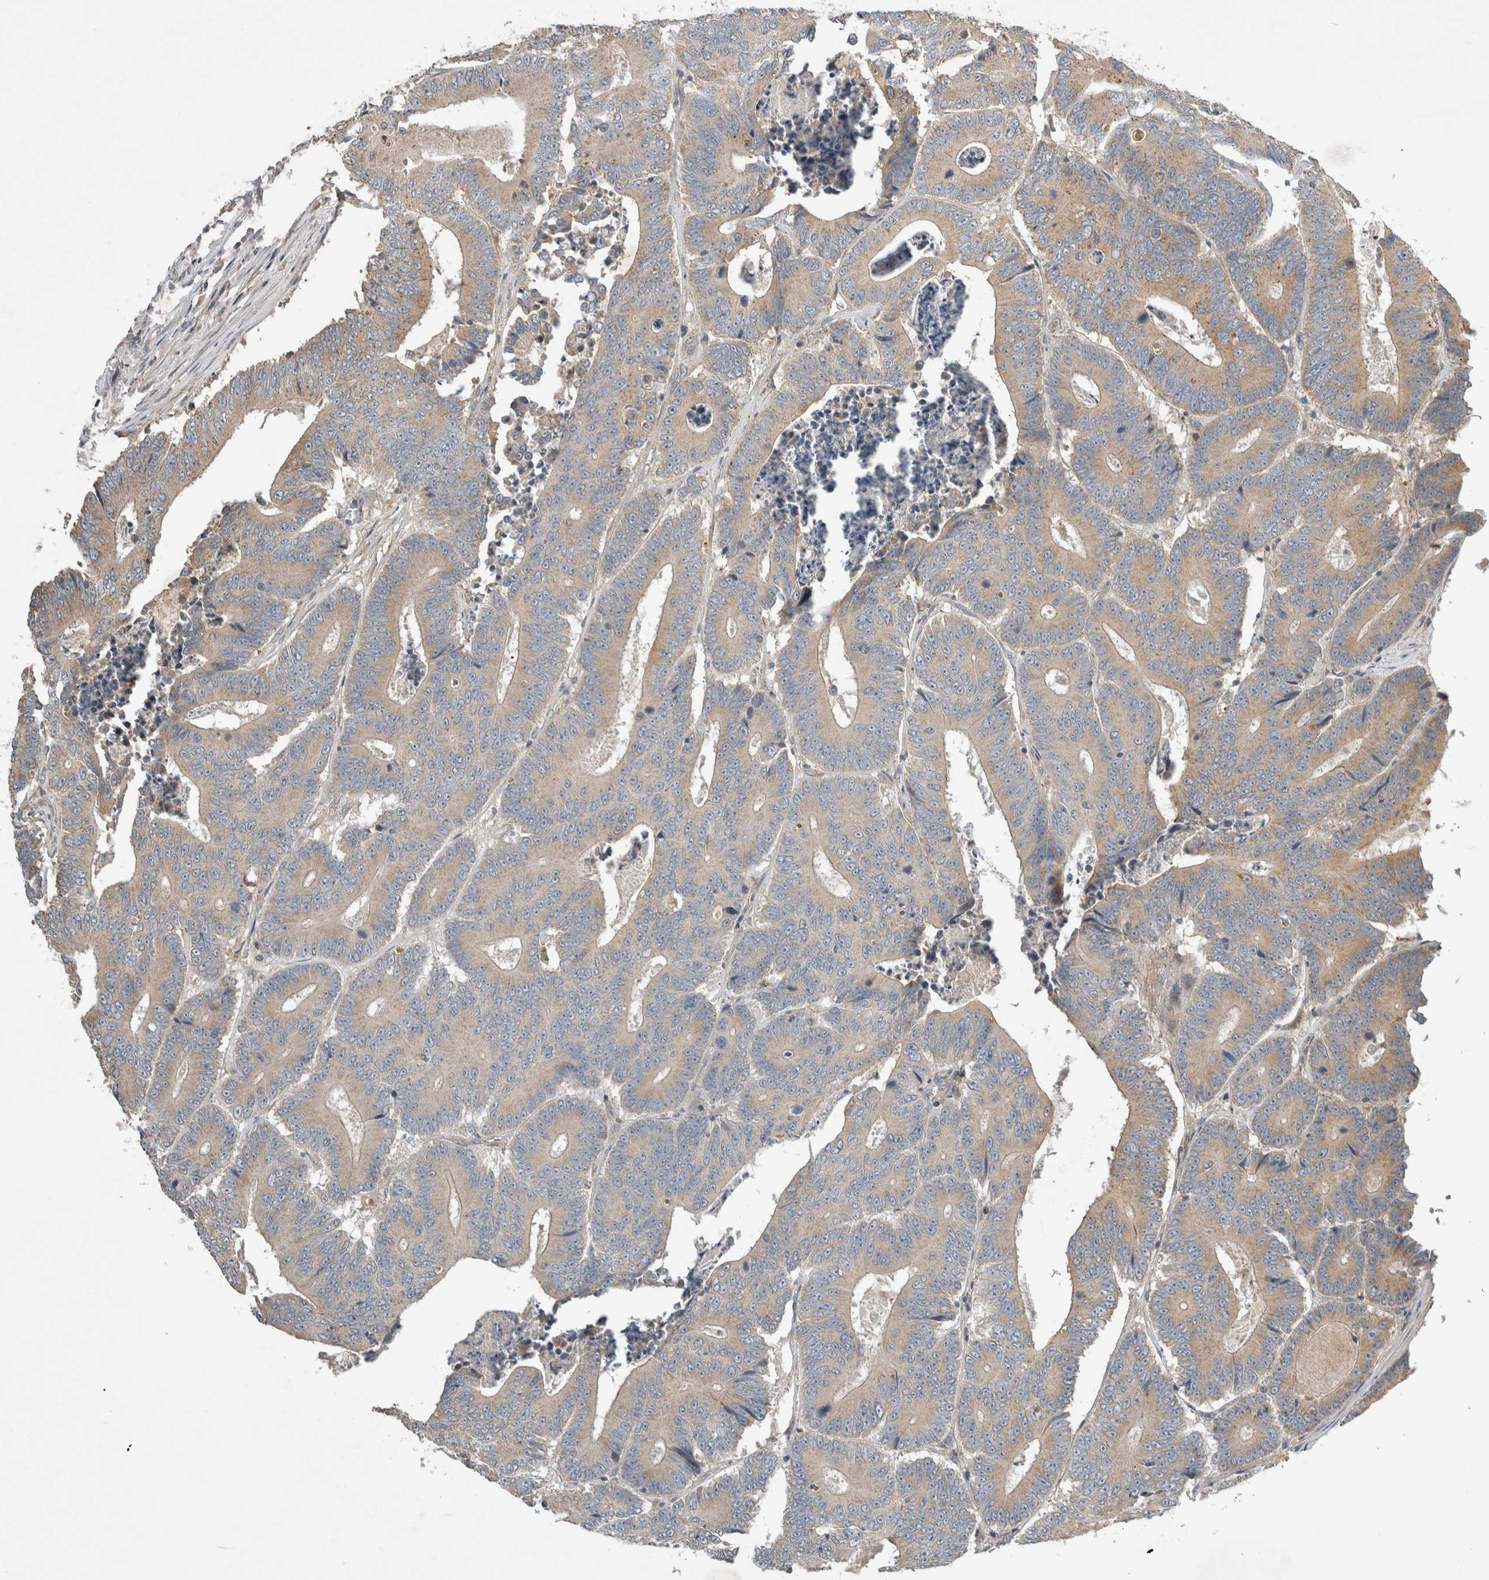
{"staining": {"intensity": "weak", "quantity": ">75%", "location": "cytoplasmic/membranous"}, "tissue": "colorectal cancer", "cell_type": "Tumor cells", "image_type": "cancer", "snomed": [{"axis": "morphology", "description": "Adenocarcinoma, NOS"}, {"axis": "topography", "description": "Colon"}], "caption": "This photomicrograph shows immunohistochemistry staining of adenocarcinoma (colorectal), with low weak cytoplasmic/membranous positivity in approximately >75% of tumor cells.", "gene": "ARMC9", "patient": {"sex": "male", "age": 83}}